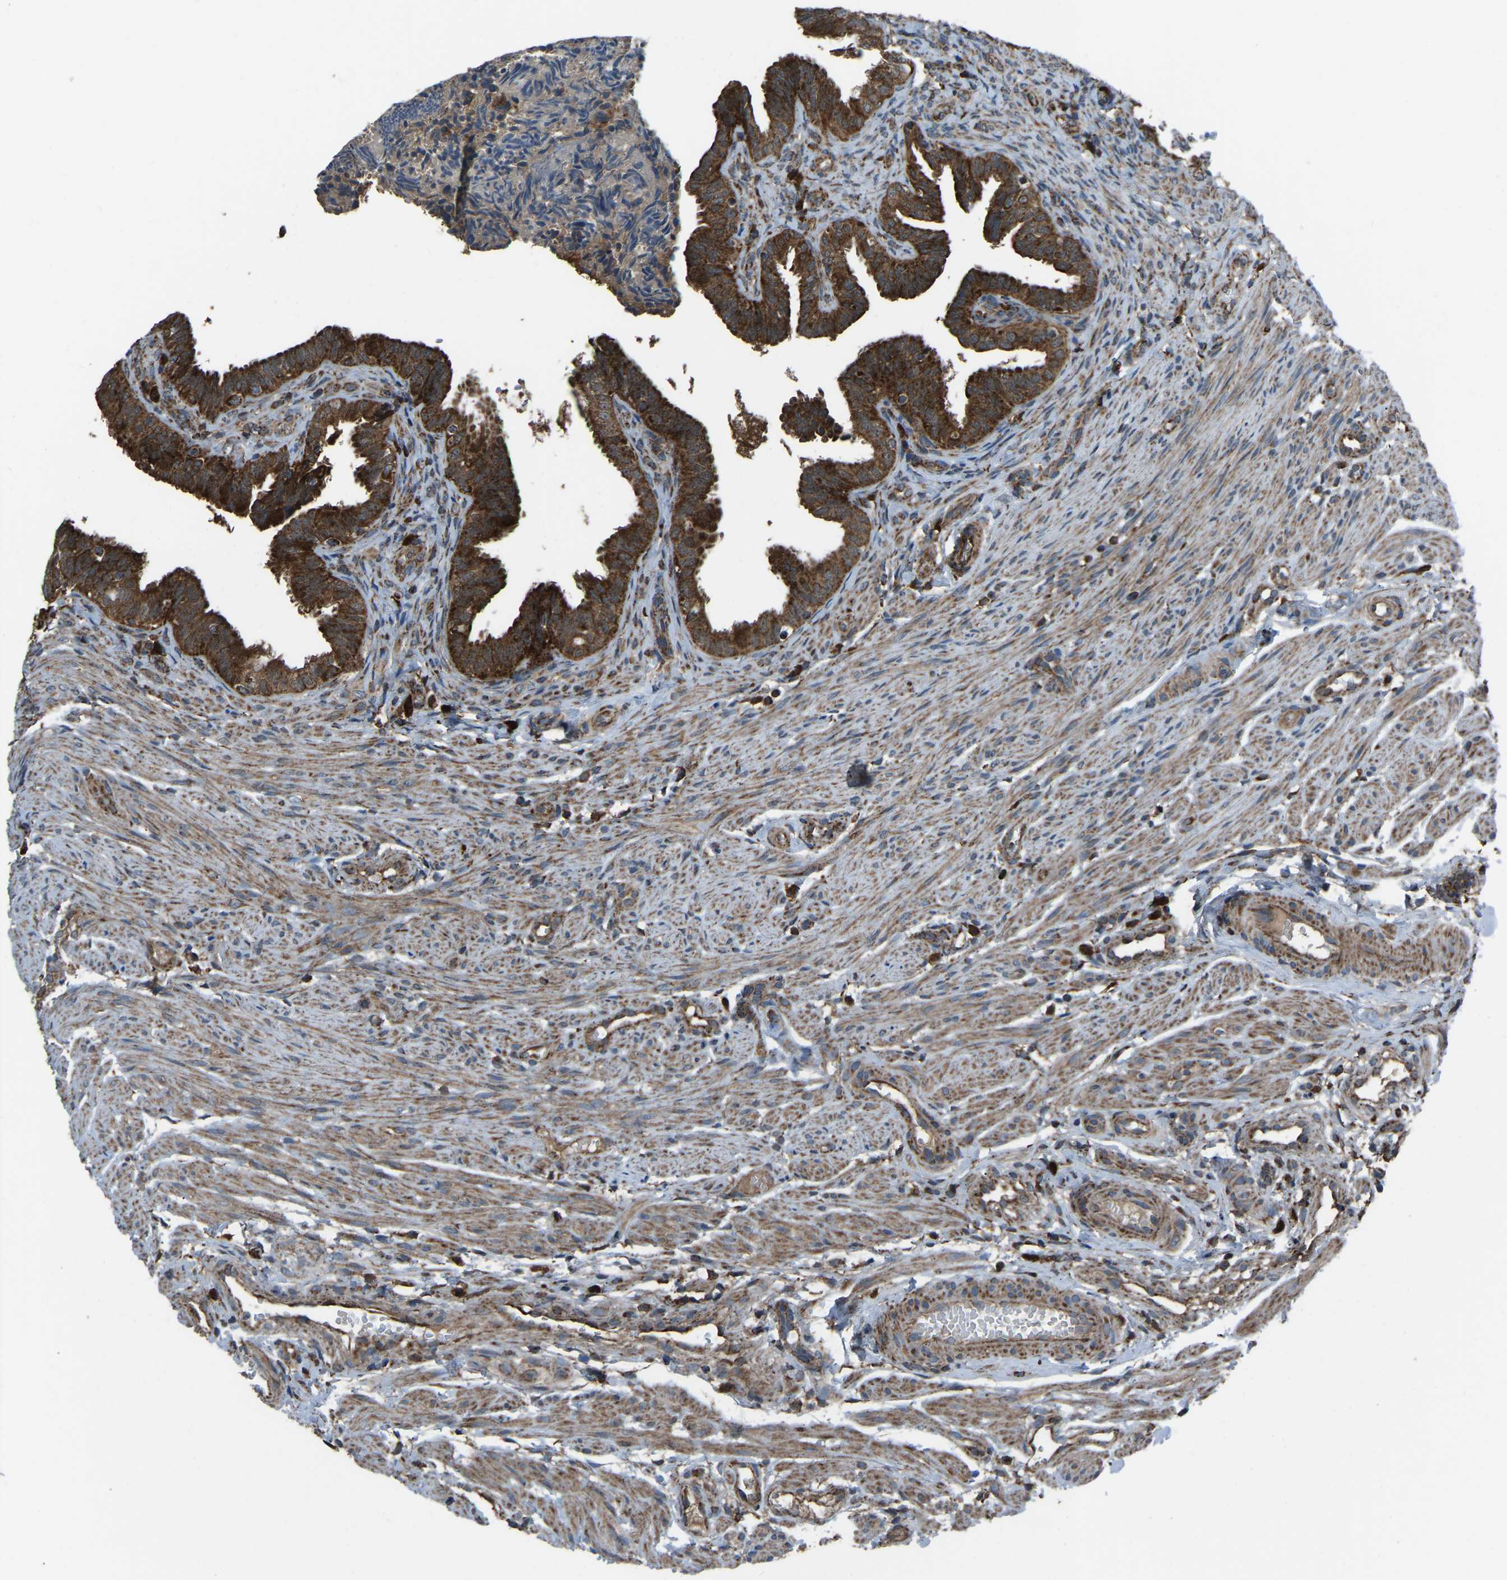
{"staining": {"intensity": "strong", "quantity": ">75%", "location": "cytoplasmic/membranous"}, "tissue": "fallopian tube", "cell_type": "Glandular cells", "image_type": "normal", "snomed": [{"axis": "morphology", "description": "Normal tissue, NOS"}, {"axis": "topography", "description": "Fallopian tube"}, {"axis": "topography", "description": "Placenta"}], "caption": "A brown stain labels strong cytoplasmic/membranous positivity of a protein in glandular cells of normal fallopian tube. (Brightfield microscopy of DAB IHC at high magnification).", "gene": "AKR1A1", "patient": {"sex": "female", "age": 34}}